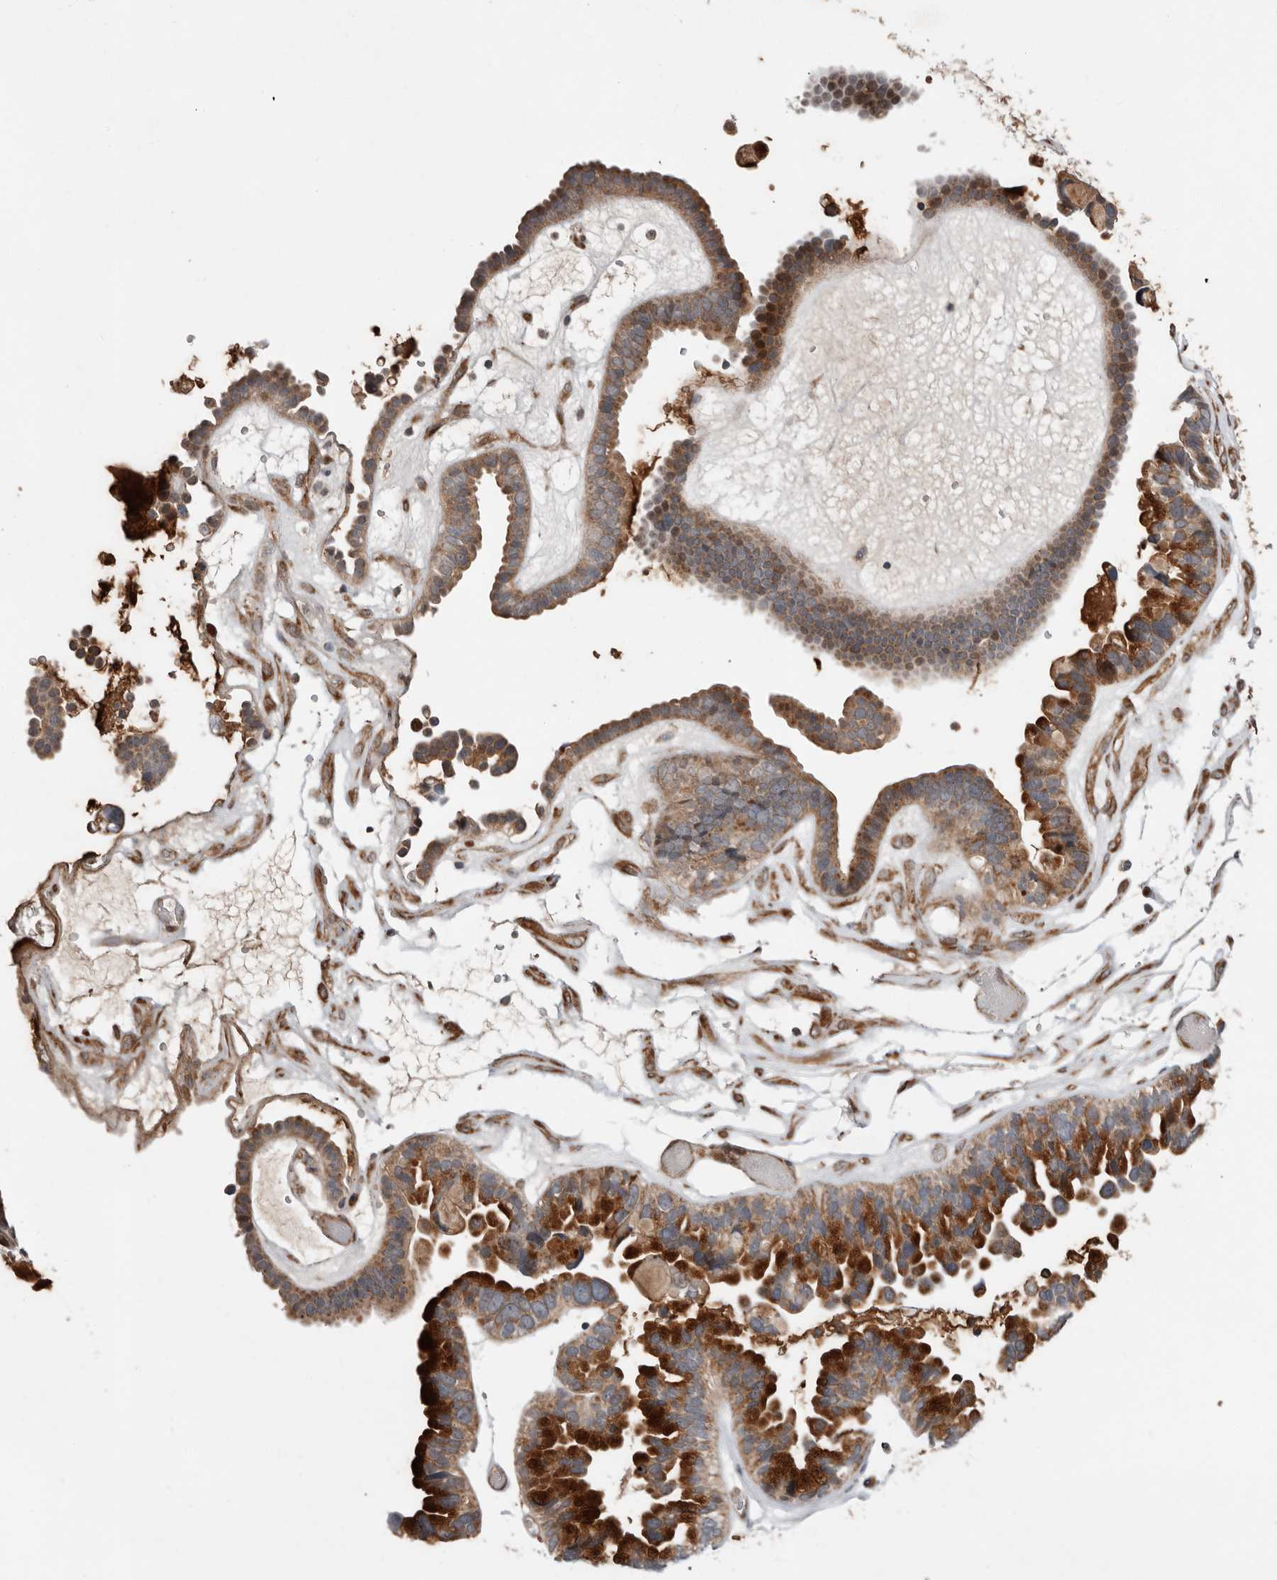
{"staining": {"intensity": "strong", "quantity": ">75%", "location": "cytoplasmic/membranous"}, "tissue": "ovarian cancer", "cell_type": "Tumor cells", "image_type": "cancer", "snomed": [{"axis": "morphology", "description": "Cystadenocarcinoma, serous, NOS"}, {"axis": "topography", "description": "Ovary"}], "caption": "Brown immunohistochemical staining in human serous cystadenocarcinoma (ovarian) demonstrates strong cytoplasmic/membranous expression in approximately >75% of tumor cells. The staining is performed using DAB brown chromogen to label protein expression. The nuclei are counter-stained blue using hematoxylin.", "gene": "PROKR1", "patient": {"sex": "female", "age": 56}}